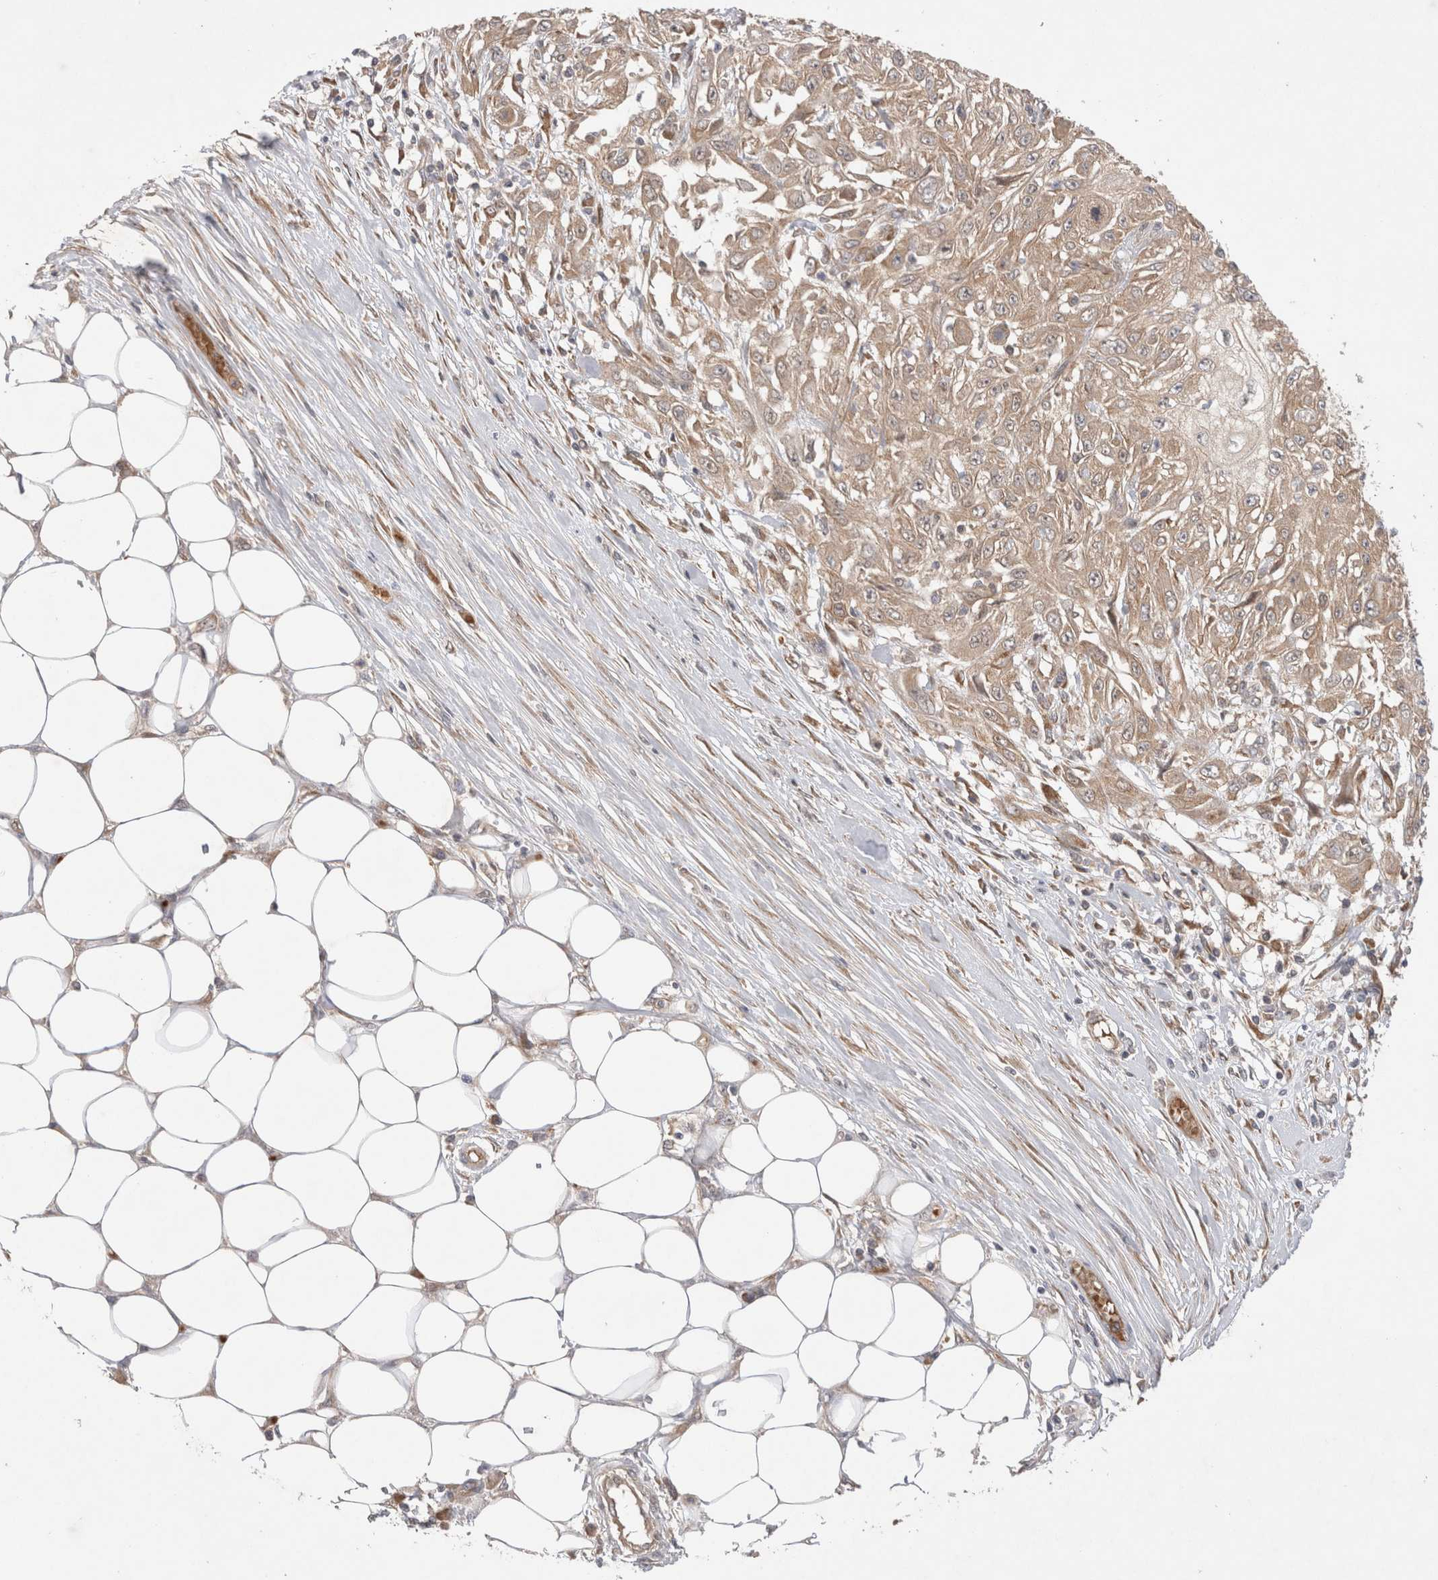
{"staining": {"intensity": "moderate", "quantity": "25%-75%", "location": "cytoplasmic/membranous"}, "tissue": "skin cancer", "cell_type": "Tumor cells", "image_type": "cancer", "snomed": [{"axis": "morphology", "description": "Squamous cell carcinoma, NOS"}, {"axis": "morphology", "description": "Squamous cell carcinoma, metastatic, NOS"}, {"axis": "topography", "description": "Skin"}, {"axis": "topography", "description": "Lymph node"}], "caption": "Brown immunohistochemical staining in skin cancer demonstrates moderate cytoplasmic/membranous positivity in approximately 25%-75% of tumor cells.", "gene": "EIF3E", "patient": {"sex": "male", "age": 75}}